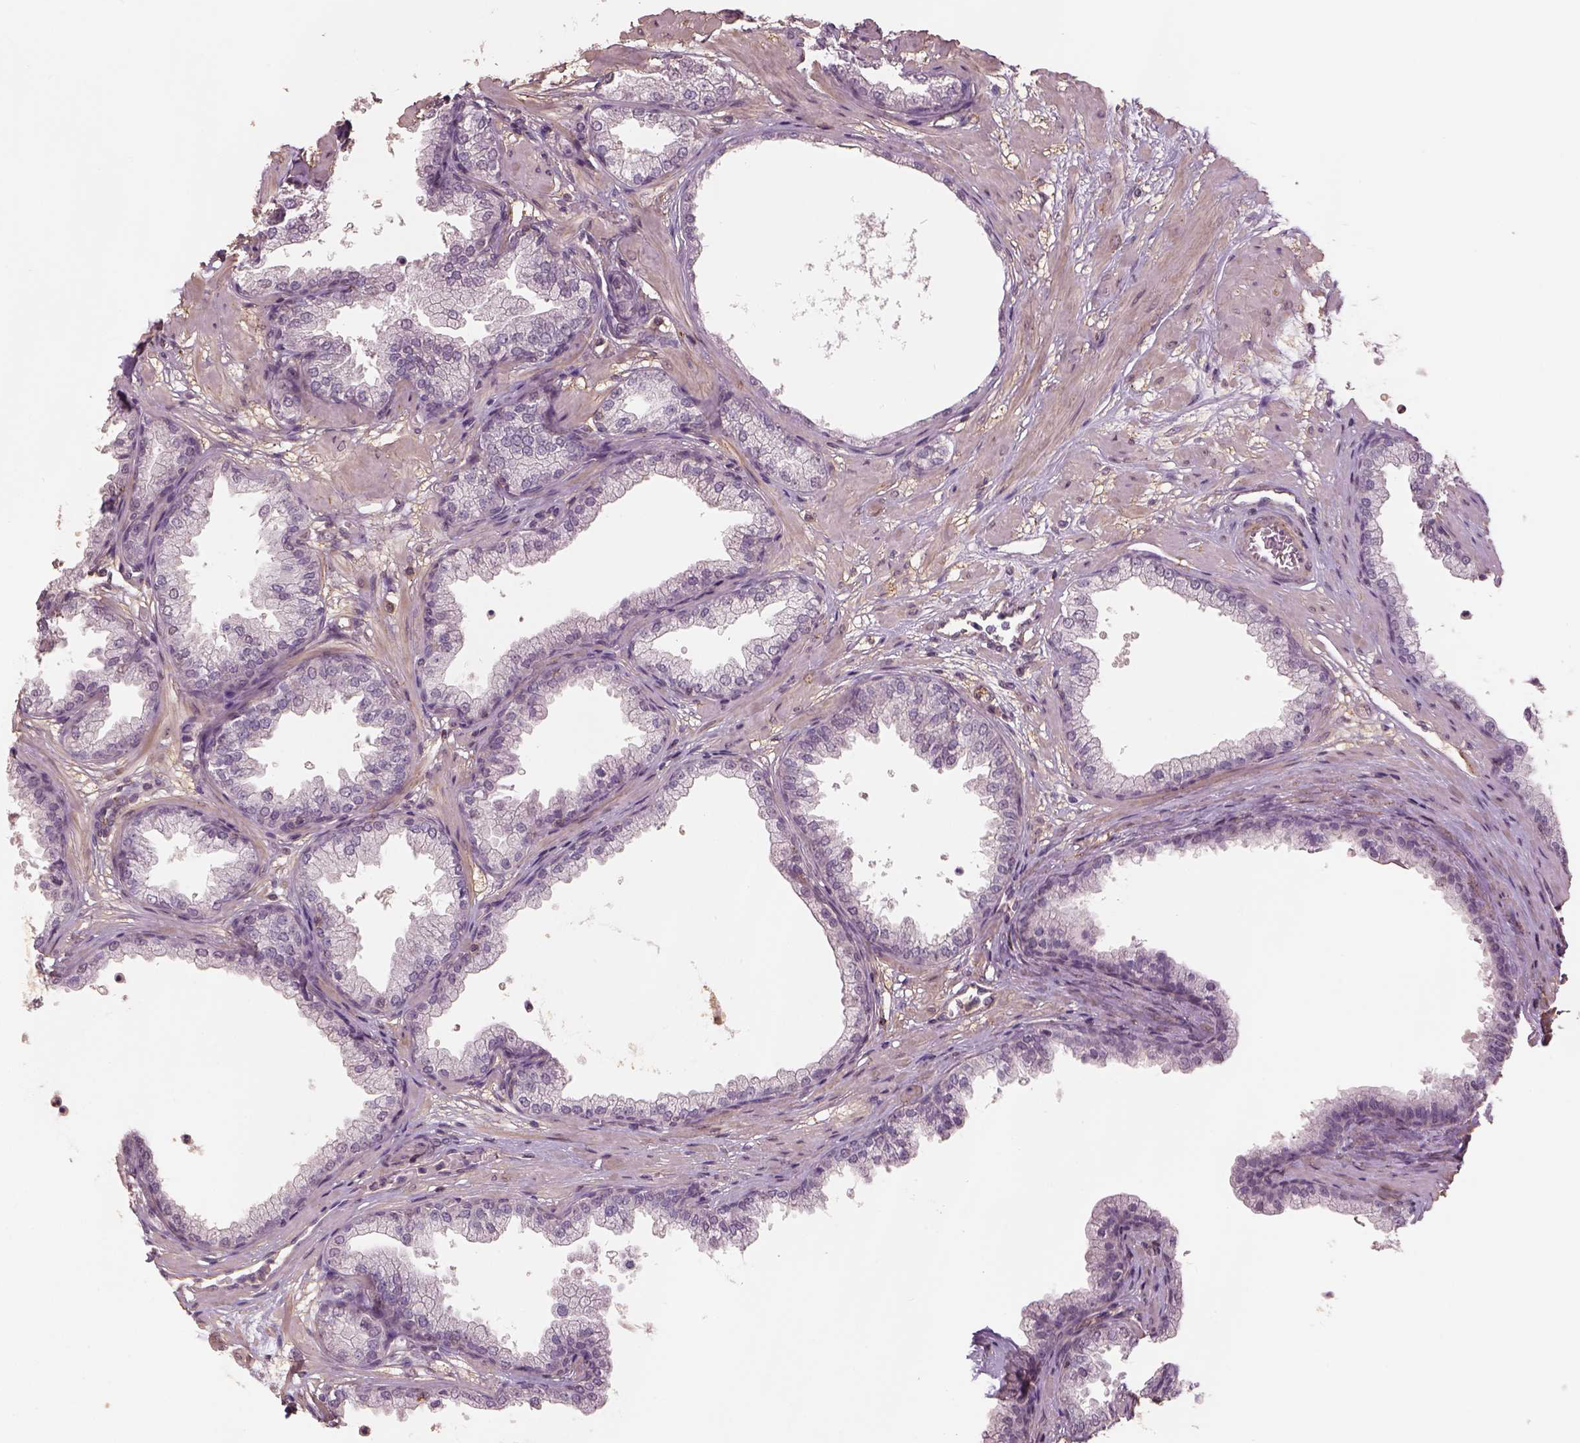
{"staining": {"intensity": "negative", "quantity": "none", "location": "none"}, "tissue": "prostate", "cell_type": "Glandular cells", "image_type": "normal", "snomed": [{"axis": "morphology", "description": "Normal tissue, NOS"}, {"axis": "topography", "description": "Prostate"}], "caption": "Immunohistochemistry histopathology image of normal prostate: prostate stained with DAB (3,3'-diaminobenzidine) shows no significant protein positivity in glandular cells.", "gene": "LIN7A", "patient": {"sex": "male", "age": 37}}